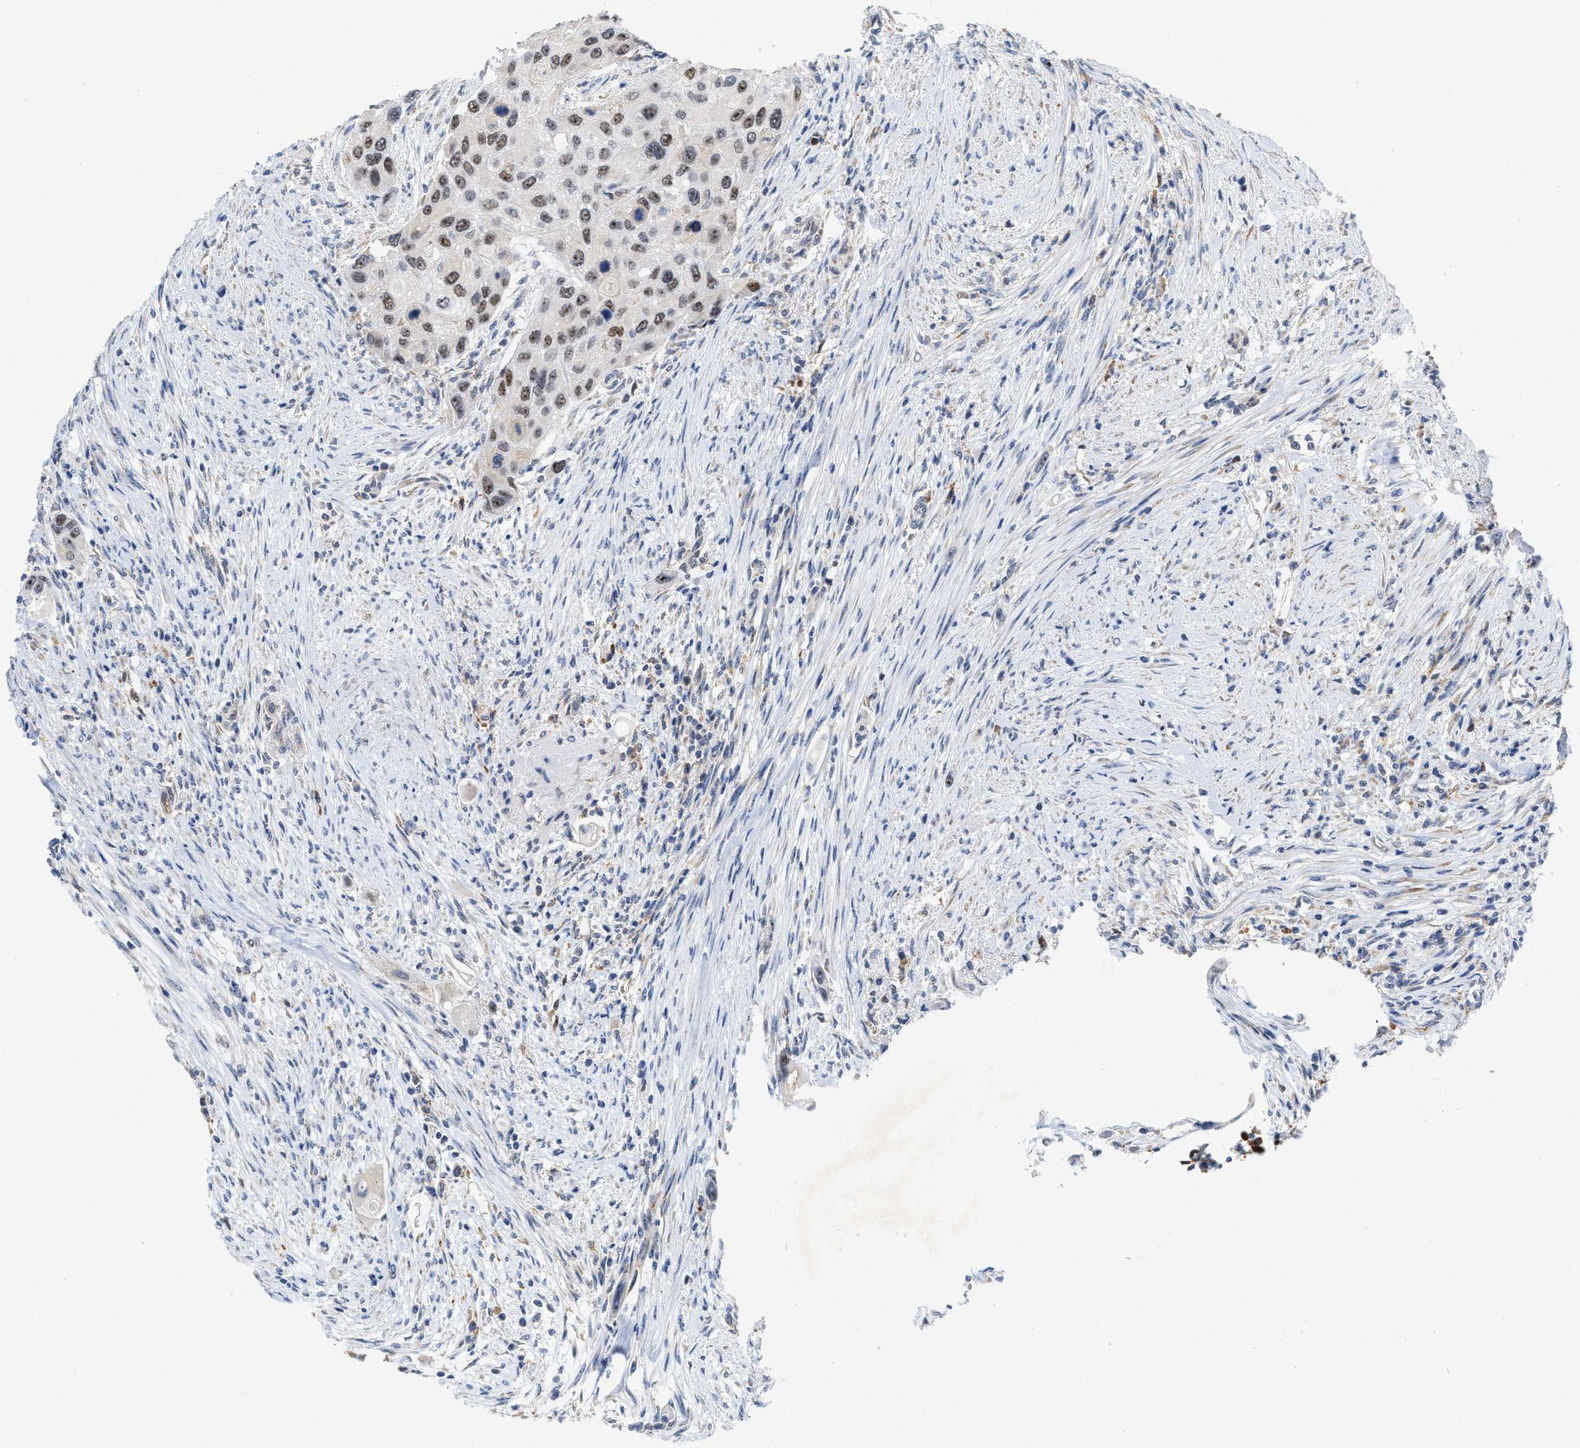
{"staining": {"intensity": "moderate", "quantity": ">75%", "location": "nuclear"}, "tissue": "urothelial cancer", "cell_type": "Tumor cells", "image_type": "cancer", "snomed": [{"axis": "morphology", "description": "Urothelial carcinoma, High grade"}, {"axis": "topography", "description": "Urinary bladder"}], "caption": "Urothelial carcinoma (high-grade) stained with immunohistochemistry (IHC) shows moderate nuclear positivity in about >75% of tumor cells. (brown staining indicates protein expression, while blue staining denotes nuclei).", "gene": "ELAC2", "patient": {"sex": "female", "age": 56}}